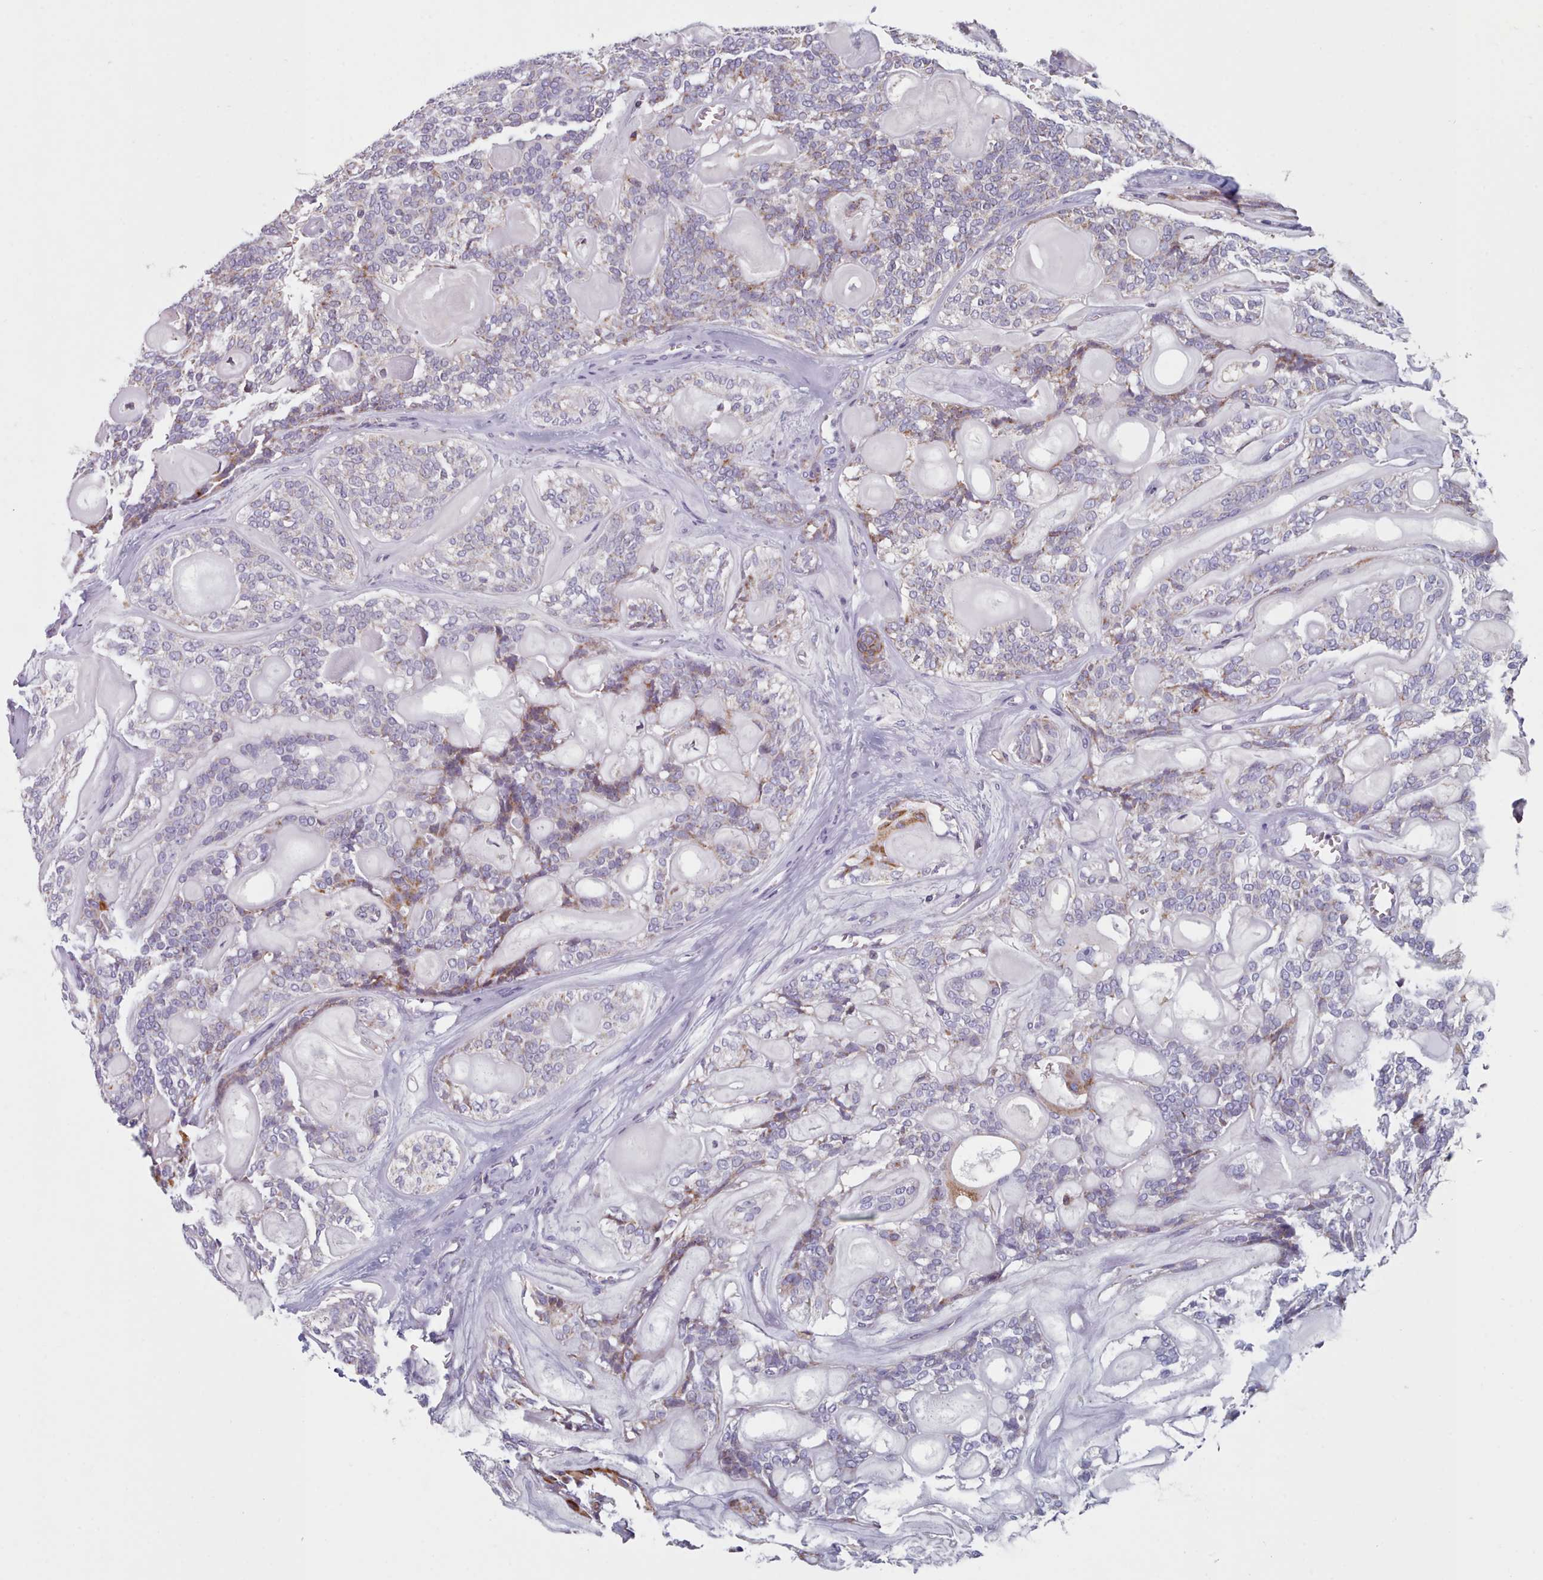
{"staining": {"intensity": "moderate", "quantity": "<25%", "location": "cytoplasmic/membranous"}, "tissue": "head and neck cancer", "cell_type": "Tumor cells", "image_type": "cancer", "snomed": [{"axis": "morphology", "description": "Adenocarcinoma, NOS"}, {"axis": "topography", "description": "Head-Neck"}], "caption": "Human head and neck adenocarcinoma stained for a protein (brown) reveals moderate cytoplasmic/membranous positive expression in approximately <25% of tumor cells.", "gene": "FAM170B", "patient": {"sex": "male", "age": 66}}